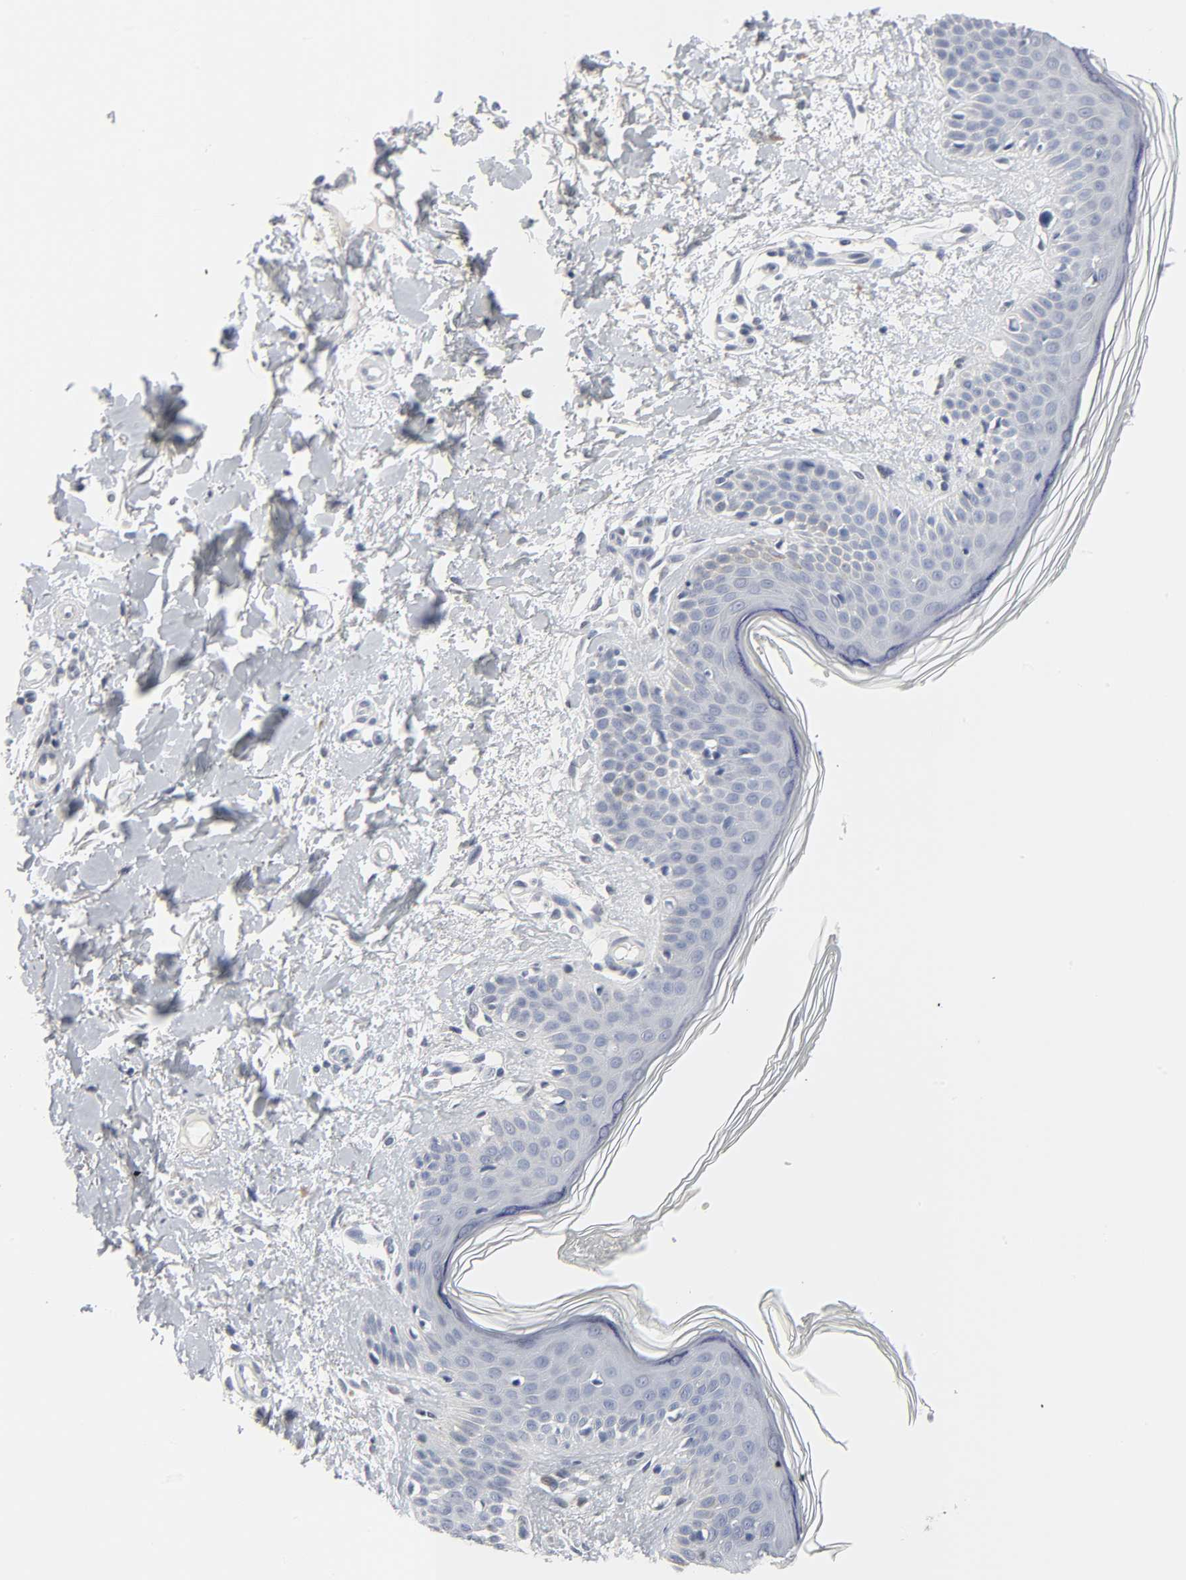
{"staining": {"intensity": "negative", "quantity": "none", "location": "none"}, "tissue": "skin", "cell_type": "Fibroblasts", "image_type": "normal", "snomed": [{"axis": "morphology", "description": "Normal tissue, NOS"}, {"axis": "topography", "description": "Skin"}], "caption": "Immunohistochemistry of benign human skin exhibits no expression in fibroblasts. (Brightfield microscopy of DAB immunohistochemistry at high magnification).", "gene": "SALL2", "patient": {"sex": "female", "age": 56}}